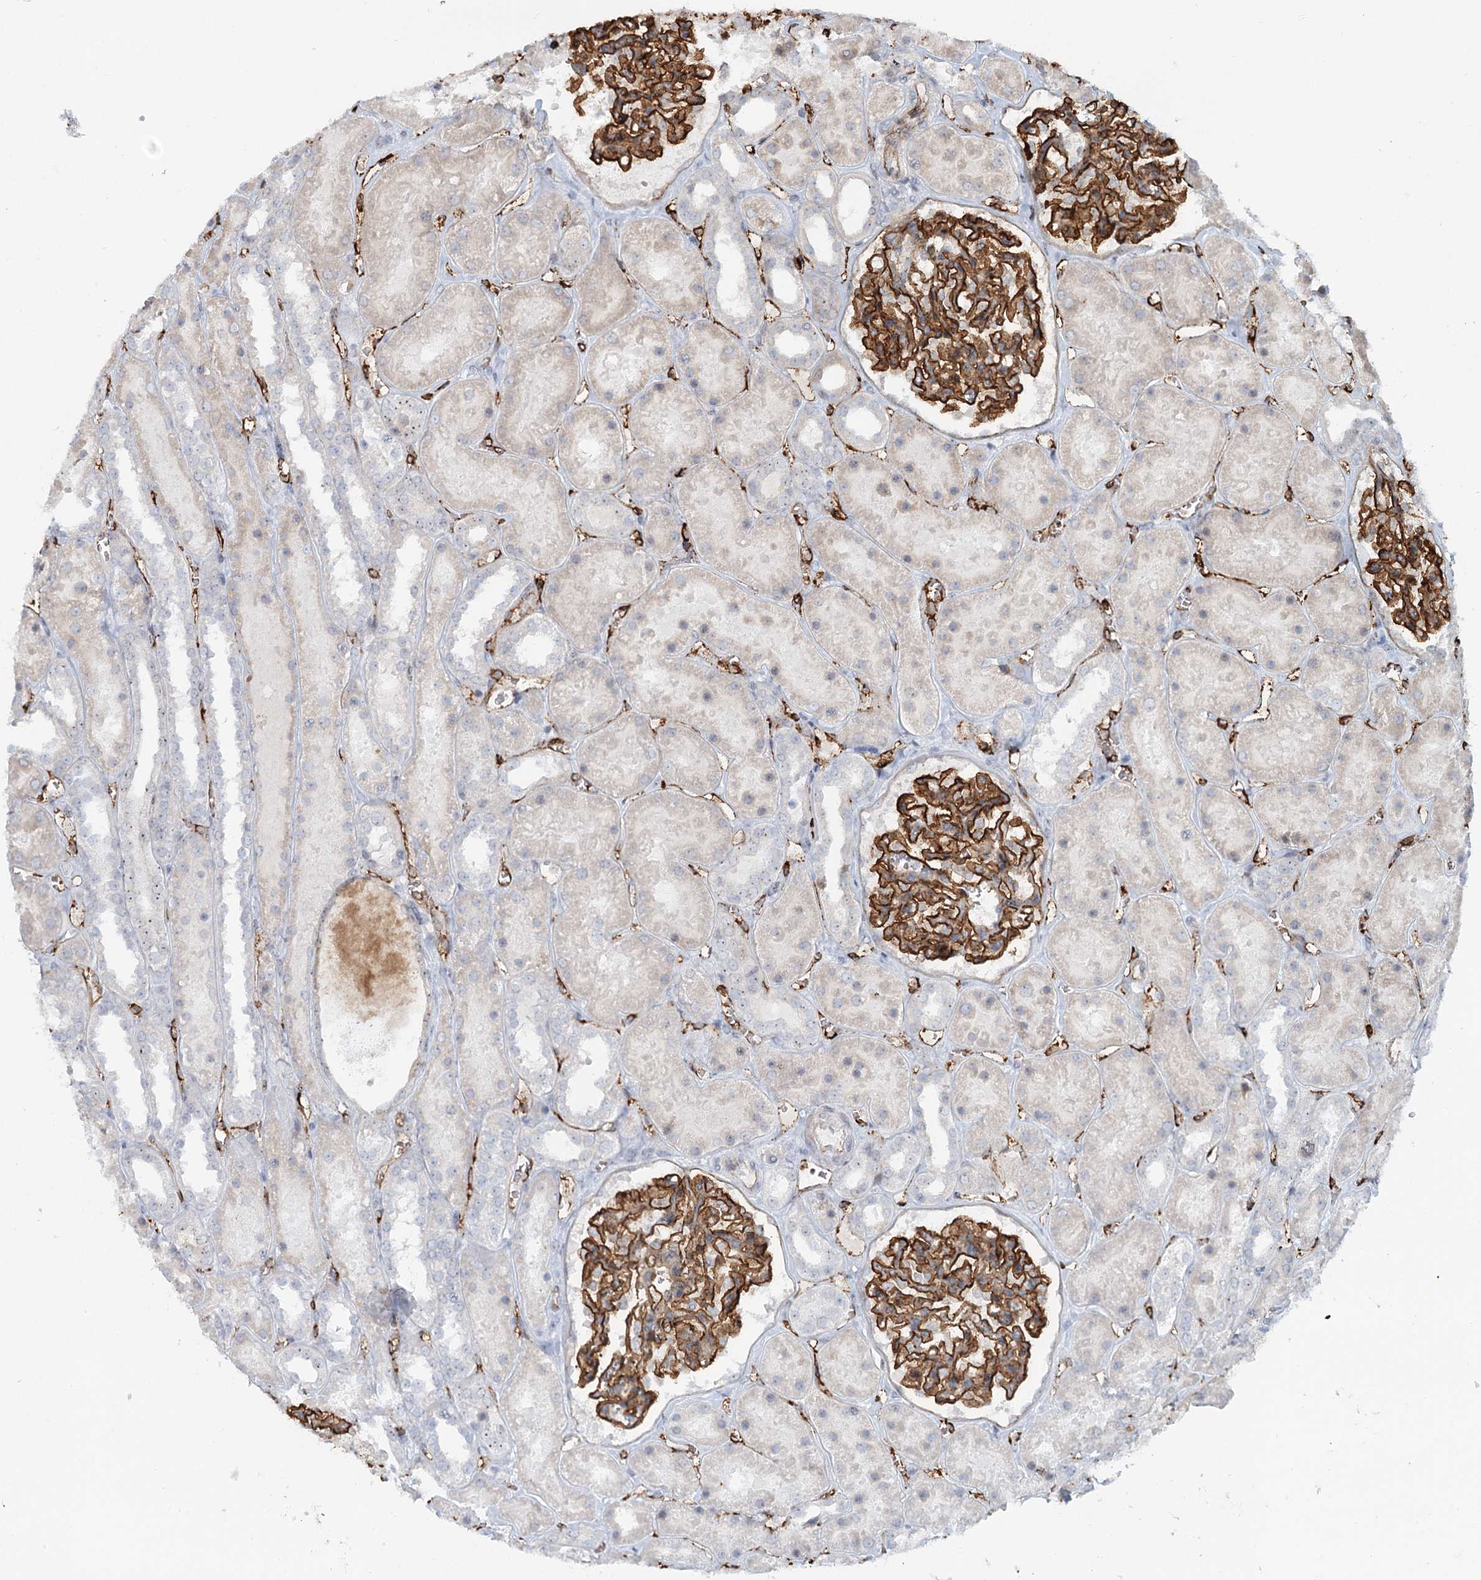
{"staining": {"intensity": "strong", "quantity": ">75%", "location": "cytoplasmic/membranous"}, "tissue": "kidney", "cell_type": "Cells in glomeruli", "image_type": "normal", "snomed": [{"axis": "morphology", "description": "Normal tissue, NOS"}, {"axis": "topography", "description": "Kidney"}], "caption": "This photomicrograph exhibits immunohistochemistry (IHC) staining of unremarkable human kidney, with high strong cytoplasmic/membranous staining in approximately >75% of cells in glomeruli.", "gene": "ZFYVE28", "patient": {"sex": "female", "age": 41}}